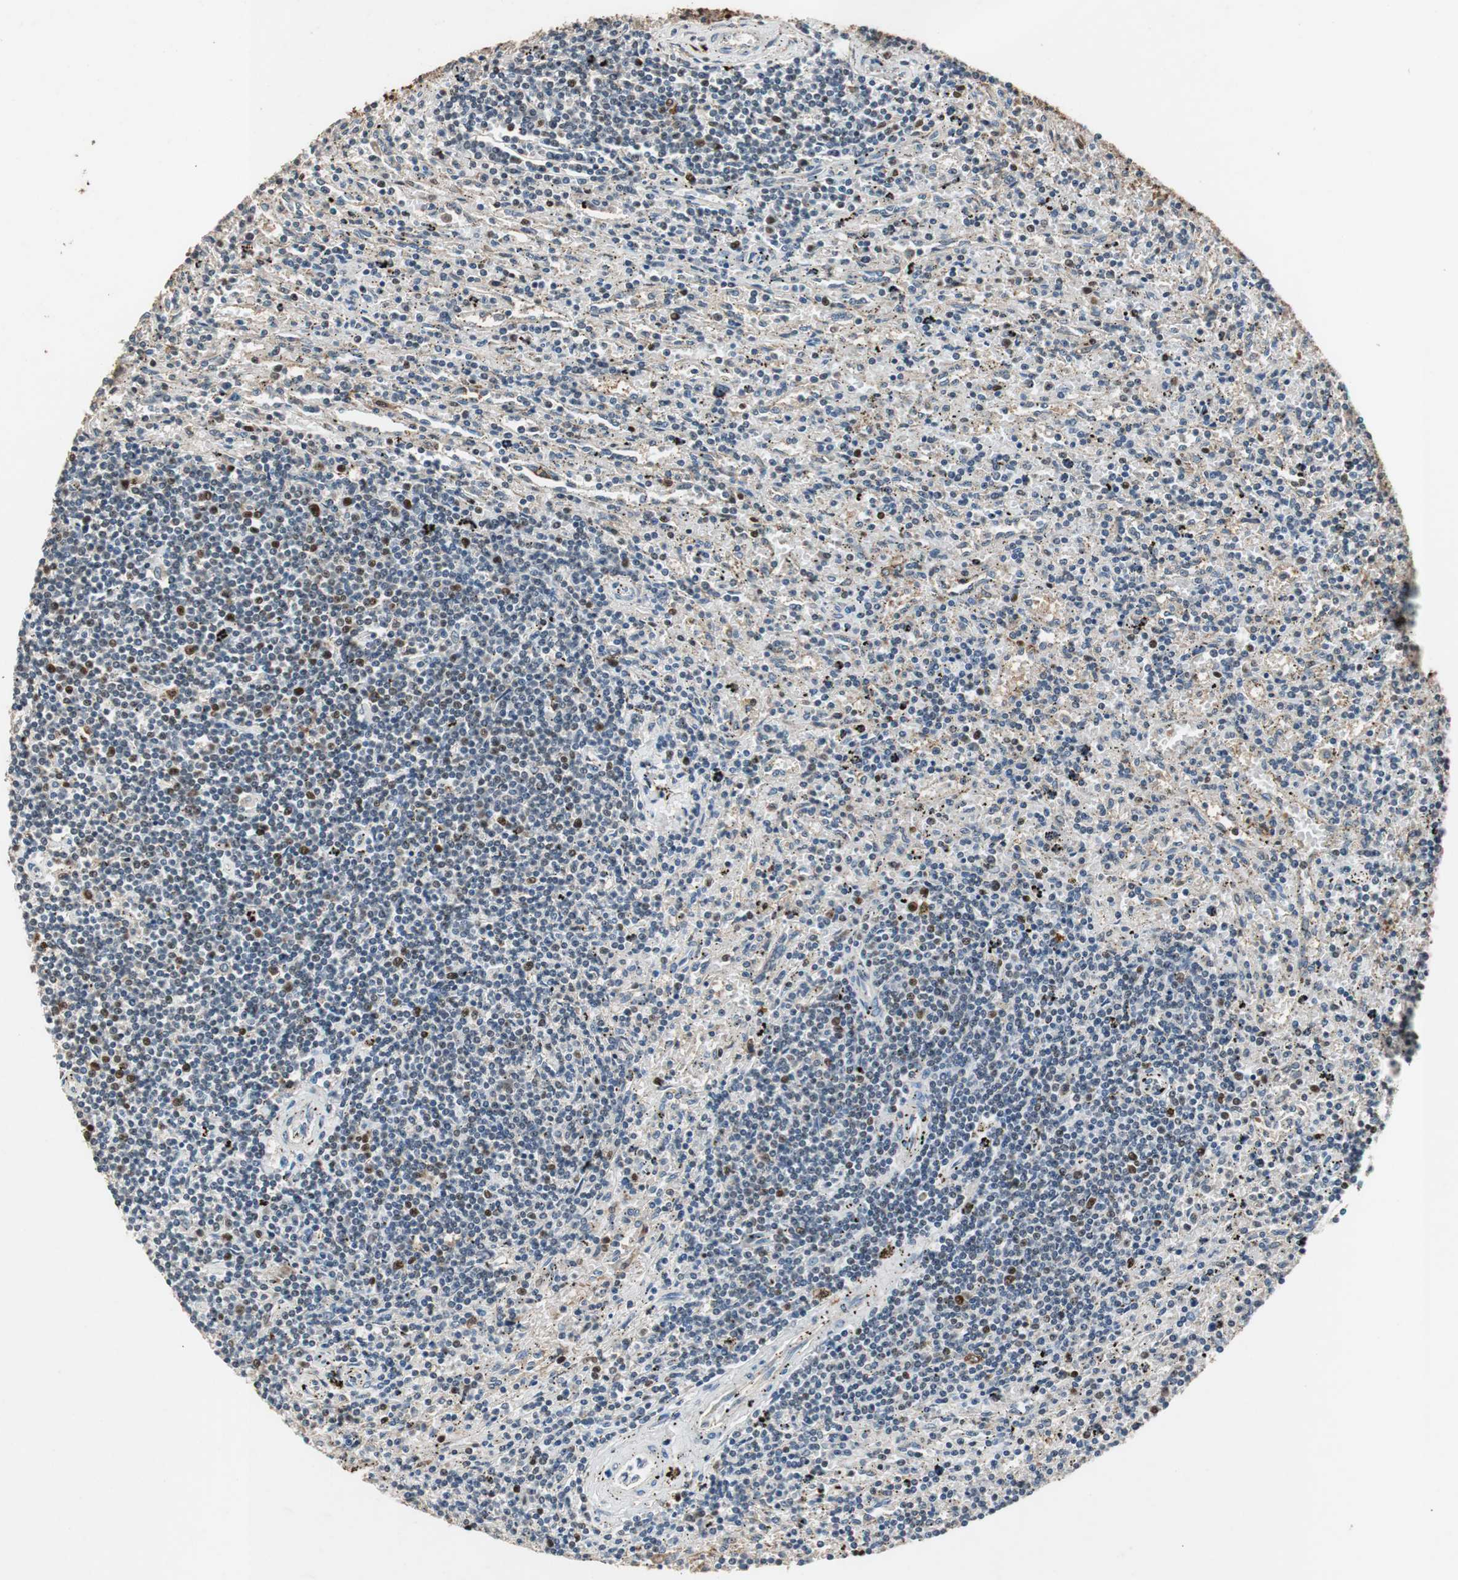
{"staining": {"intensity": "strong", "quantity": "<25%", "location": "nuclear"}, "tissue": "lymphoma", "cell_type": "Tumor cells", "image_type": "cancer", "snomed": [{"axis": "morphology", "description": "Malignant lymphoma, non-Hodgkin's type, Low grade"}, {"axis": "topography", "description": "Spleen"}], "caption": "Protein expression analysis of human lymphoma reveals strong nuclear expression in approximately <25% of tumor cells. (brown staining indicates protein expression, while blue staining denotes nuclei).", "gene": "FEN1", "patient": {"sex": "male", "age": 76}}